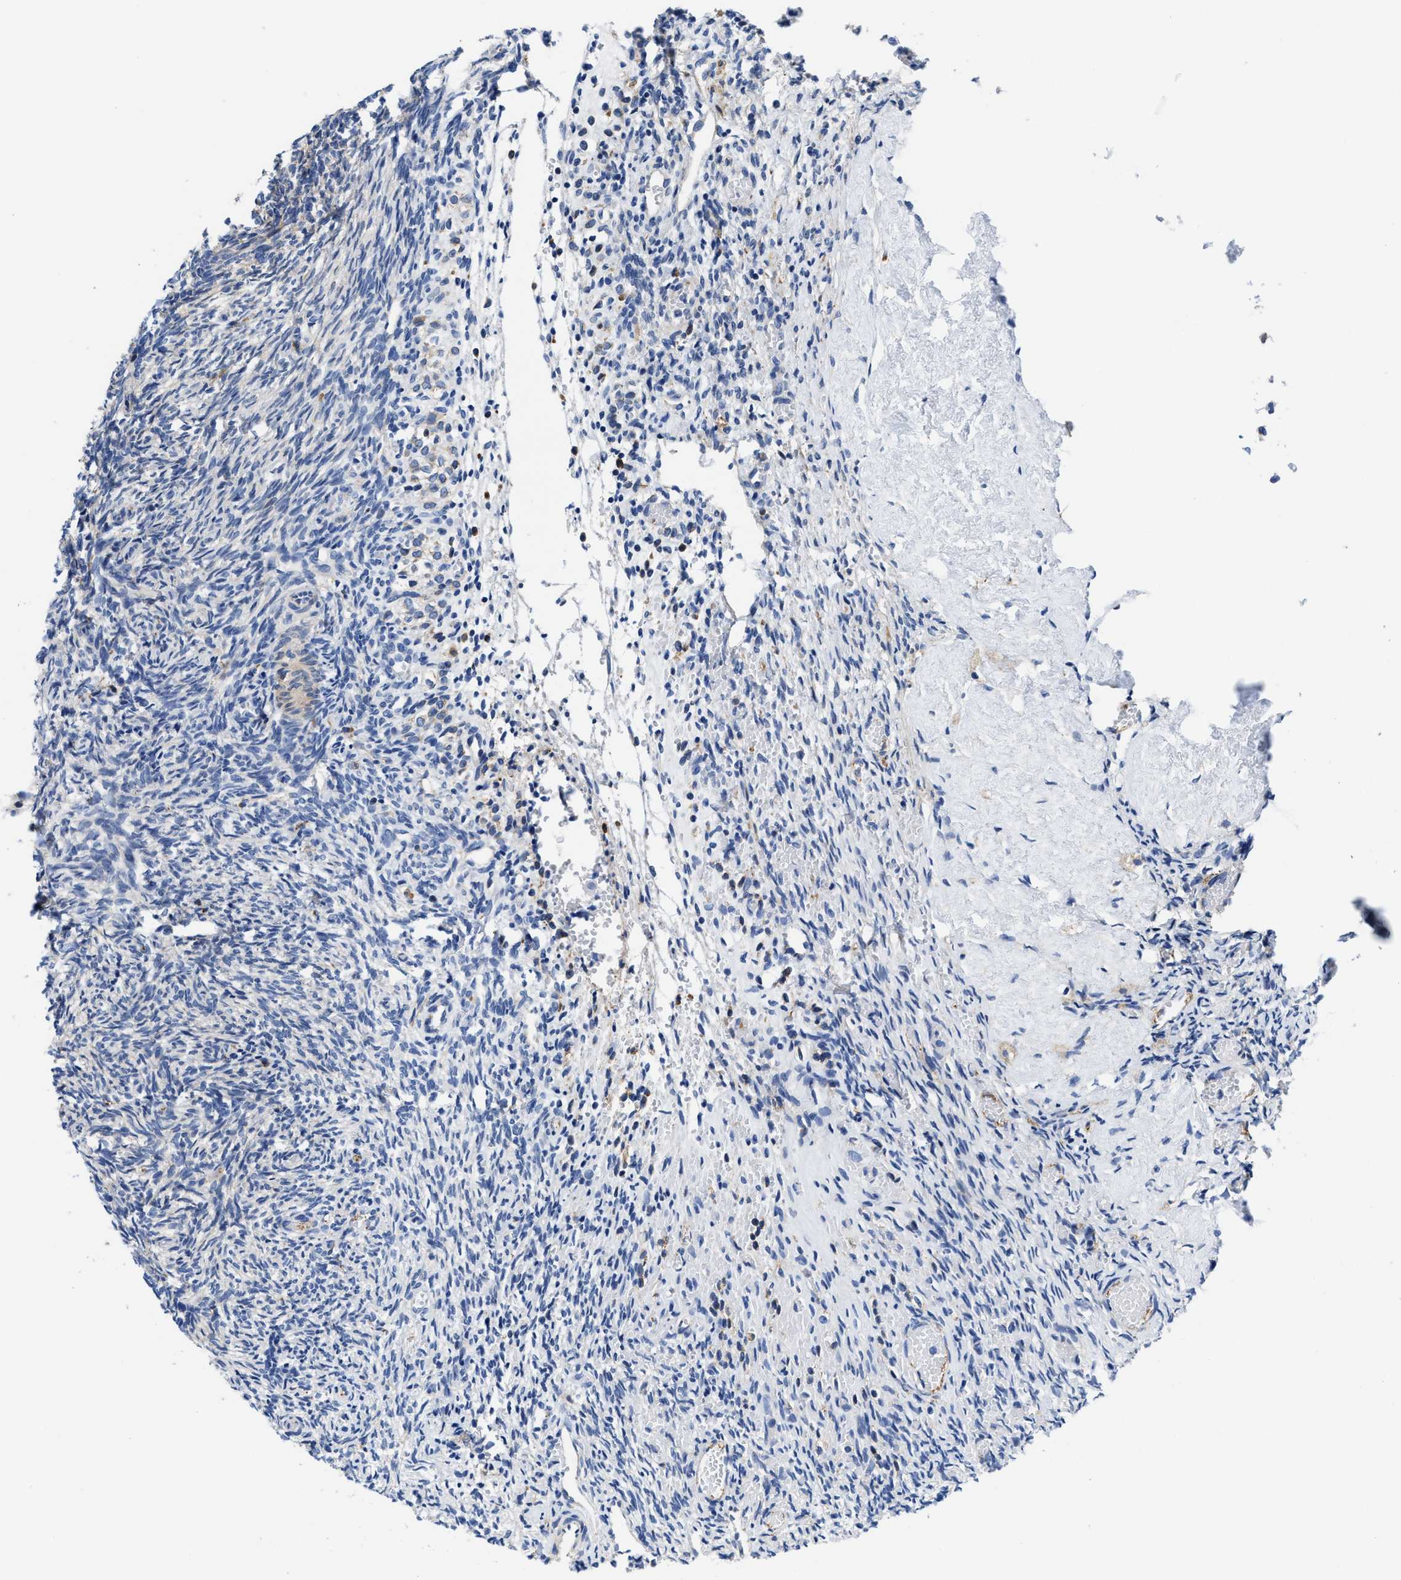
{"staining": {"intensity": "negative", "quantity": "none", "location": "none"}, "tissue": "ovary", "cell_type": "Ovarian stroma cells", "image_type": "normal", "snomed": [{"axis": "morphology", "description": "Normal tissue, NOS"}, {"axis": "topography", "description": "Ovary"}], "caption": "This is an immunohistochemistry image of benign human ovary. There is no staining in ovarian stroma cells.", "gene": "TMEM30A", "patient": {"sex": "female", "age": 41}}